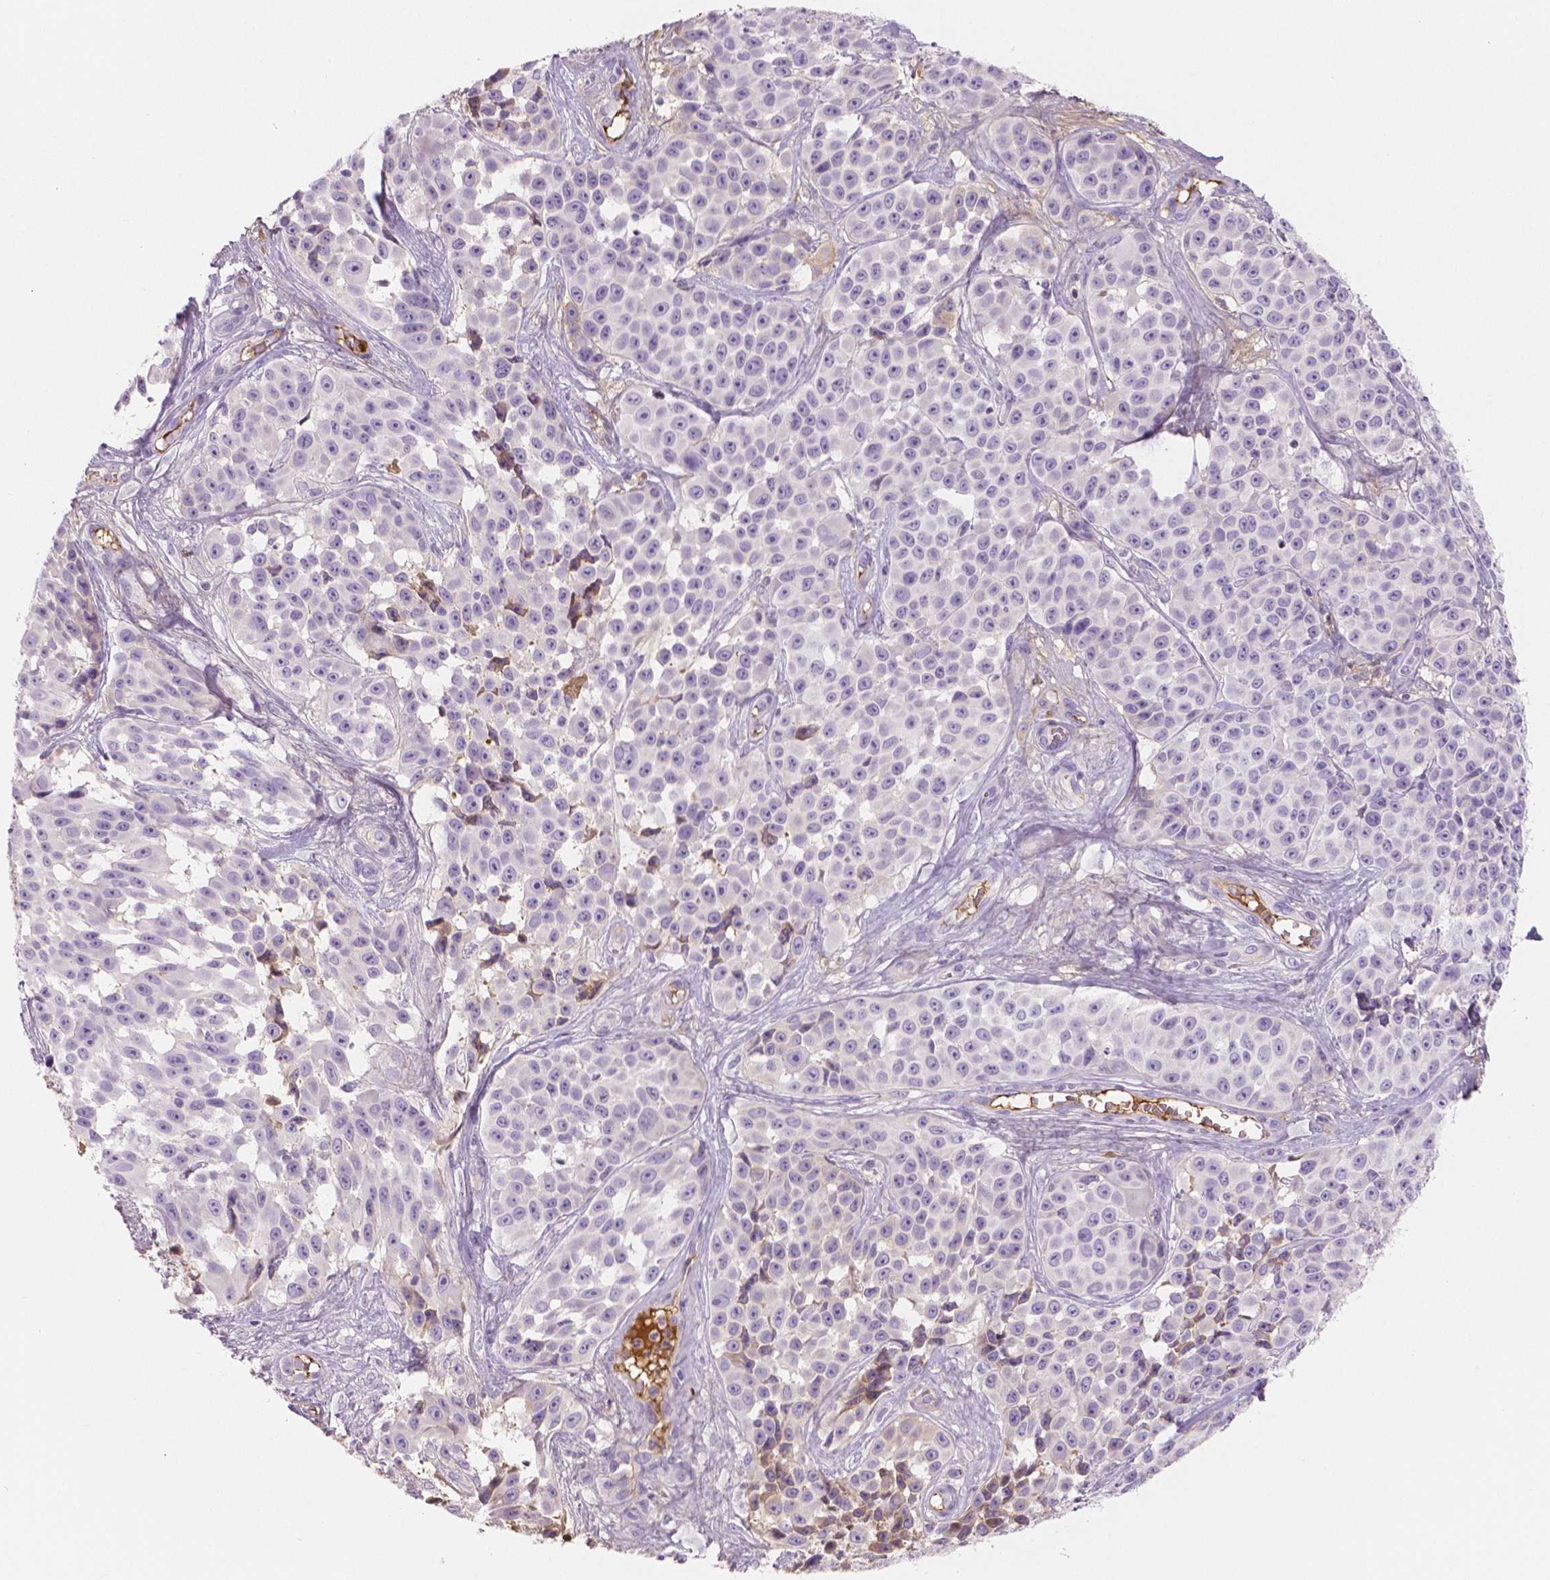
{"staining": {"intensity": "negative", "quantity": "none", "location": "none"}, "tissue": "melanoma", "cell_type": "Tumor cells", "image_type": "cancer", "snomed": [{"axis": "morphology", "description": "Malignant melanoma, NOS"}, {"axis": "topography", "description": "Skin"}], "caption": "This photomicrograph is of melanoma stained with immunohistochemistry (IHC) to label a protein in brown with the nuclei are counter-stained blue. There is no expression in tumor cells.", "gene": "APOA4", "patient": {"sex": "female", "age": 88}}